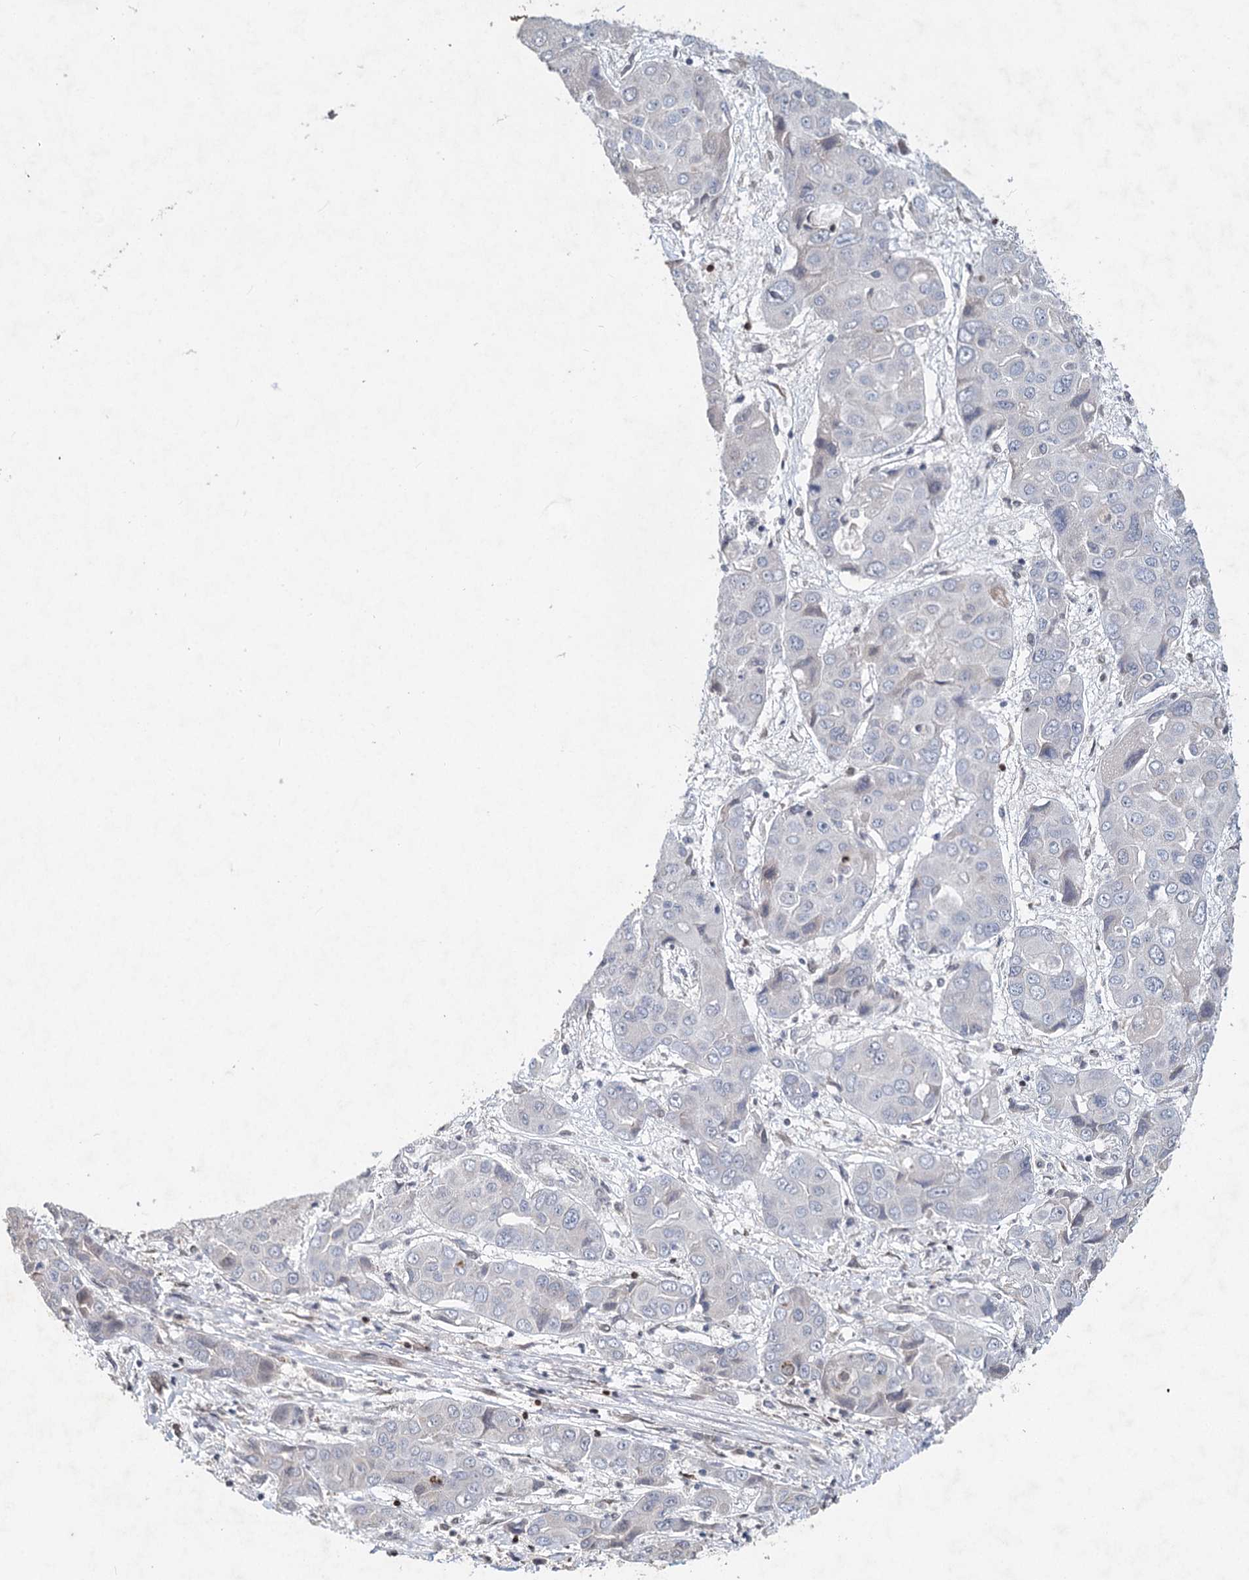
{"staining": {"intensity": "negative", "quantity": "none", "location": "none"}, "tissue": "liver cancer", "cell_type": "Tumor cells", "image_type": "cancer", "snomed": [{"axis": "morphology", "description": "Cholangiocarcinoma"}, {"axis": "topography", "description": "Liver"}], "caption": "IHC of liver cancer demonstrates no expression in tumor cells.", "gene": "FRMD4A", "patient": {"sex": "male", "age": 67}}